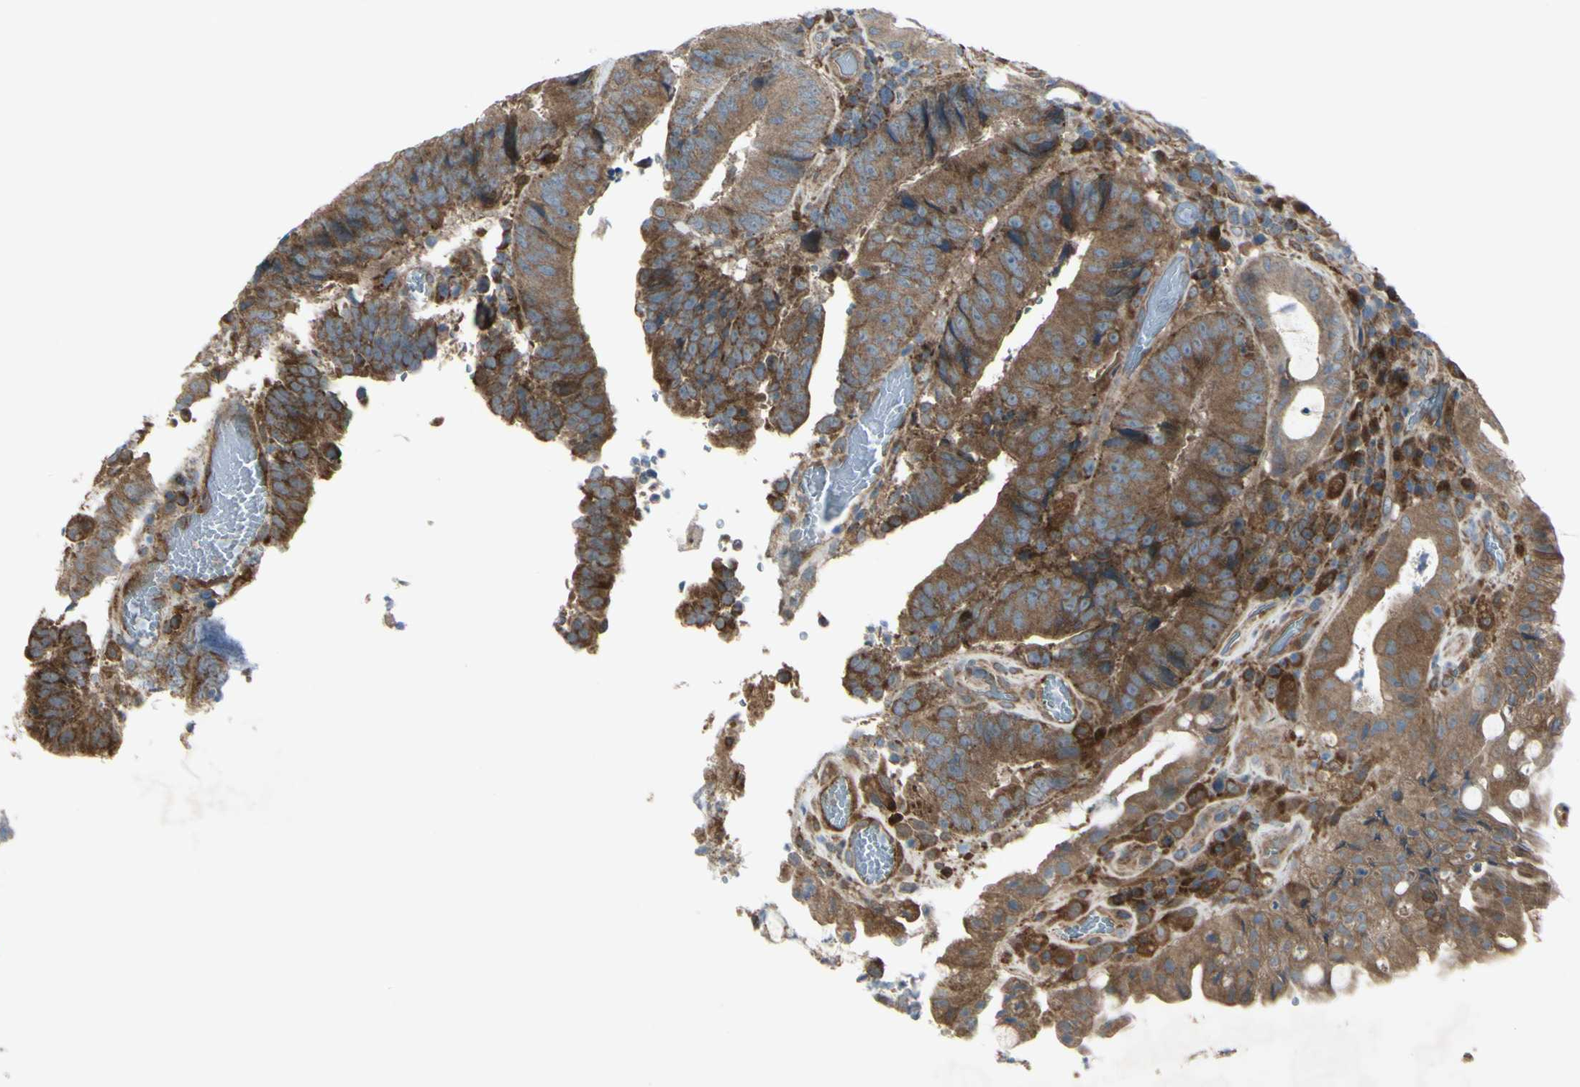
{"staining": {"intensity": "moderate", "quantity": ">75%", "location": "cytoplasmic/membranous"}, "tissue": "colorectal cancer", "cell_type": "Tumor cells", "image_type": "cancer", "snomed": [{"axis": "morphology", "description": "Adenocarcinoma, NOS"}, {"axis": "topography", "description": "Rectum"}], "caption": "Brown immunohistochemical staining in human adenocarcinoma (colorectal) displays moderate cytoplasmic/membranous positivity in approximately >75% of tumor cells. (Stains: DAB in brown, nuclei in blue, Microscopy: brightfield microscopy at high magnification).", "gene": "IGSF9B", "patient": {"sex": "male", "age": 72}}